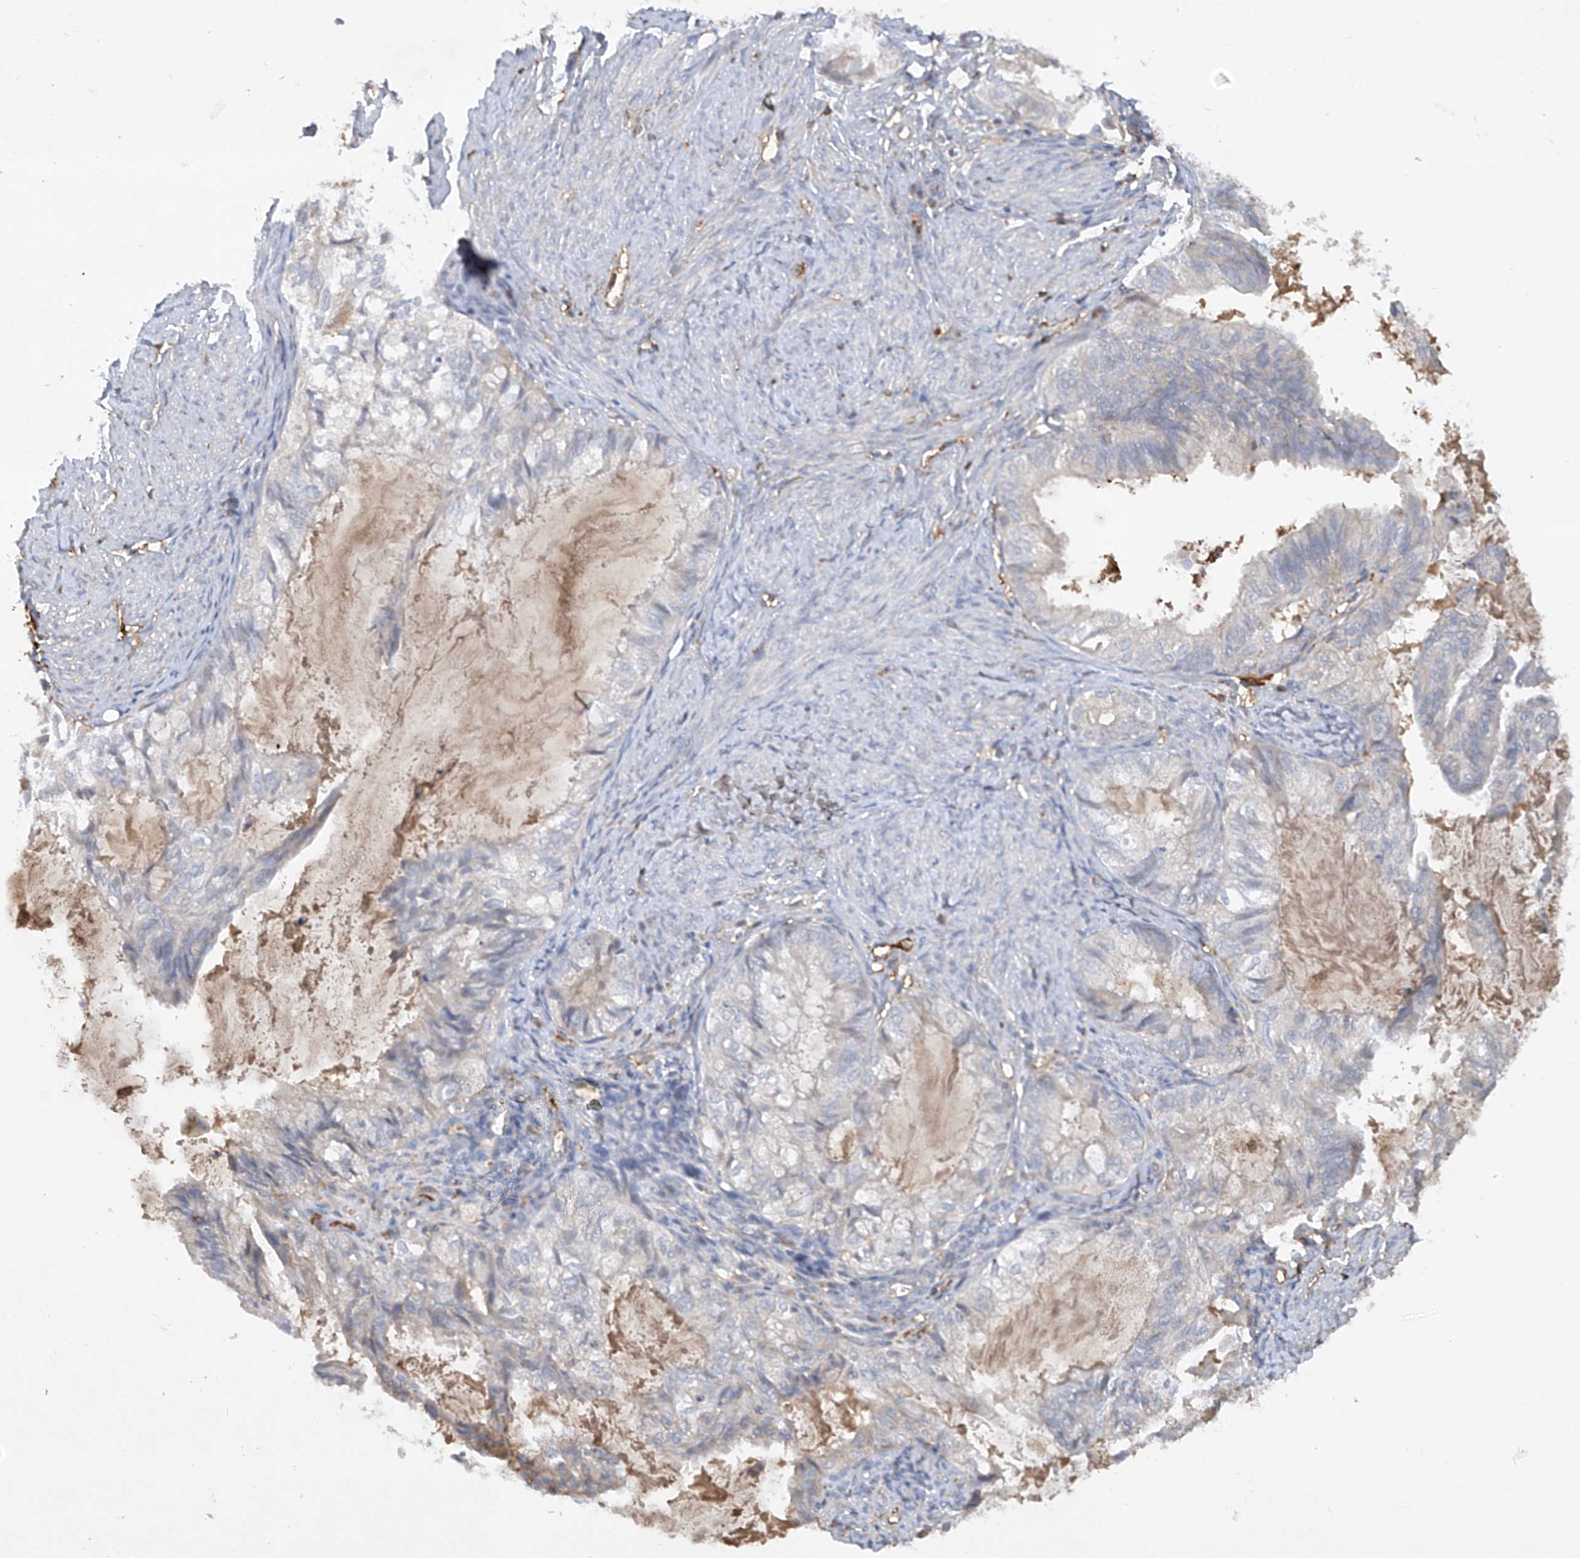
{"staining": {"intensity": "negative", "quantity": "none", "location": "none"}, "tissue": "cervical cancer", "cell_type": "Tumor cells", "image_type": "cancer", "snomed": [{"axis": "morphology", "description": "Normal tissue, NOS"}, {"axis": "morphology", "description": "Adenocarcinoma, NOS"}, {"axis": "topography", "description": "Cervix"}, {"axis": "topography", "description": "Endometrium"}], "caption": "Immunohistochemistry (IHC) micrograph of neoplastic tissue: human cervical adenocarcinoma stained with DAB (3,3'-diaminobenzidine) exhibits no significant protein staining in tumor cells. (Stains: DAB IHC with hematoxylin counter stain, Microscopy: brightfield microscopy at high magnification).", "gene": "HAS3", "patient": {"sex": "female", "age": 86}}